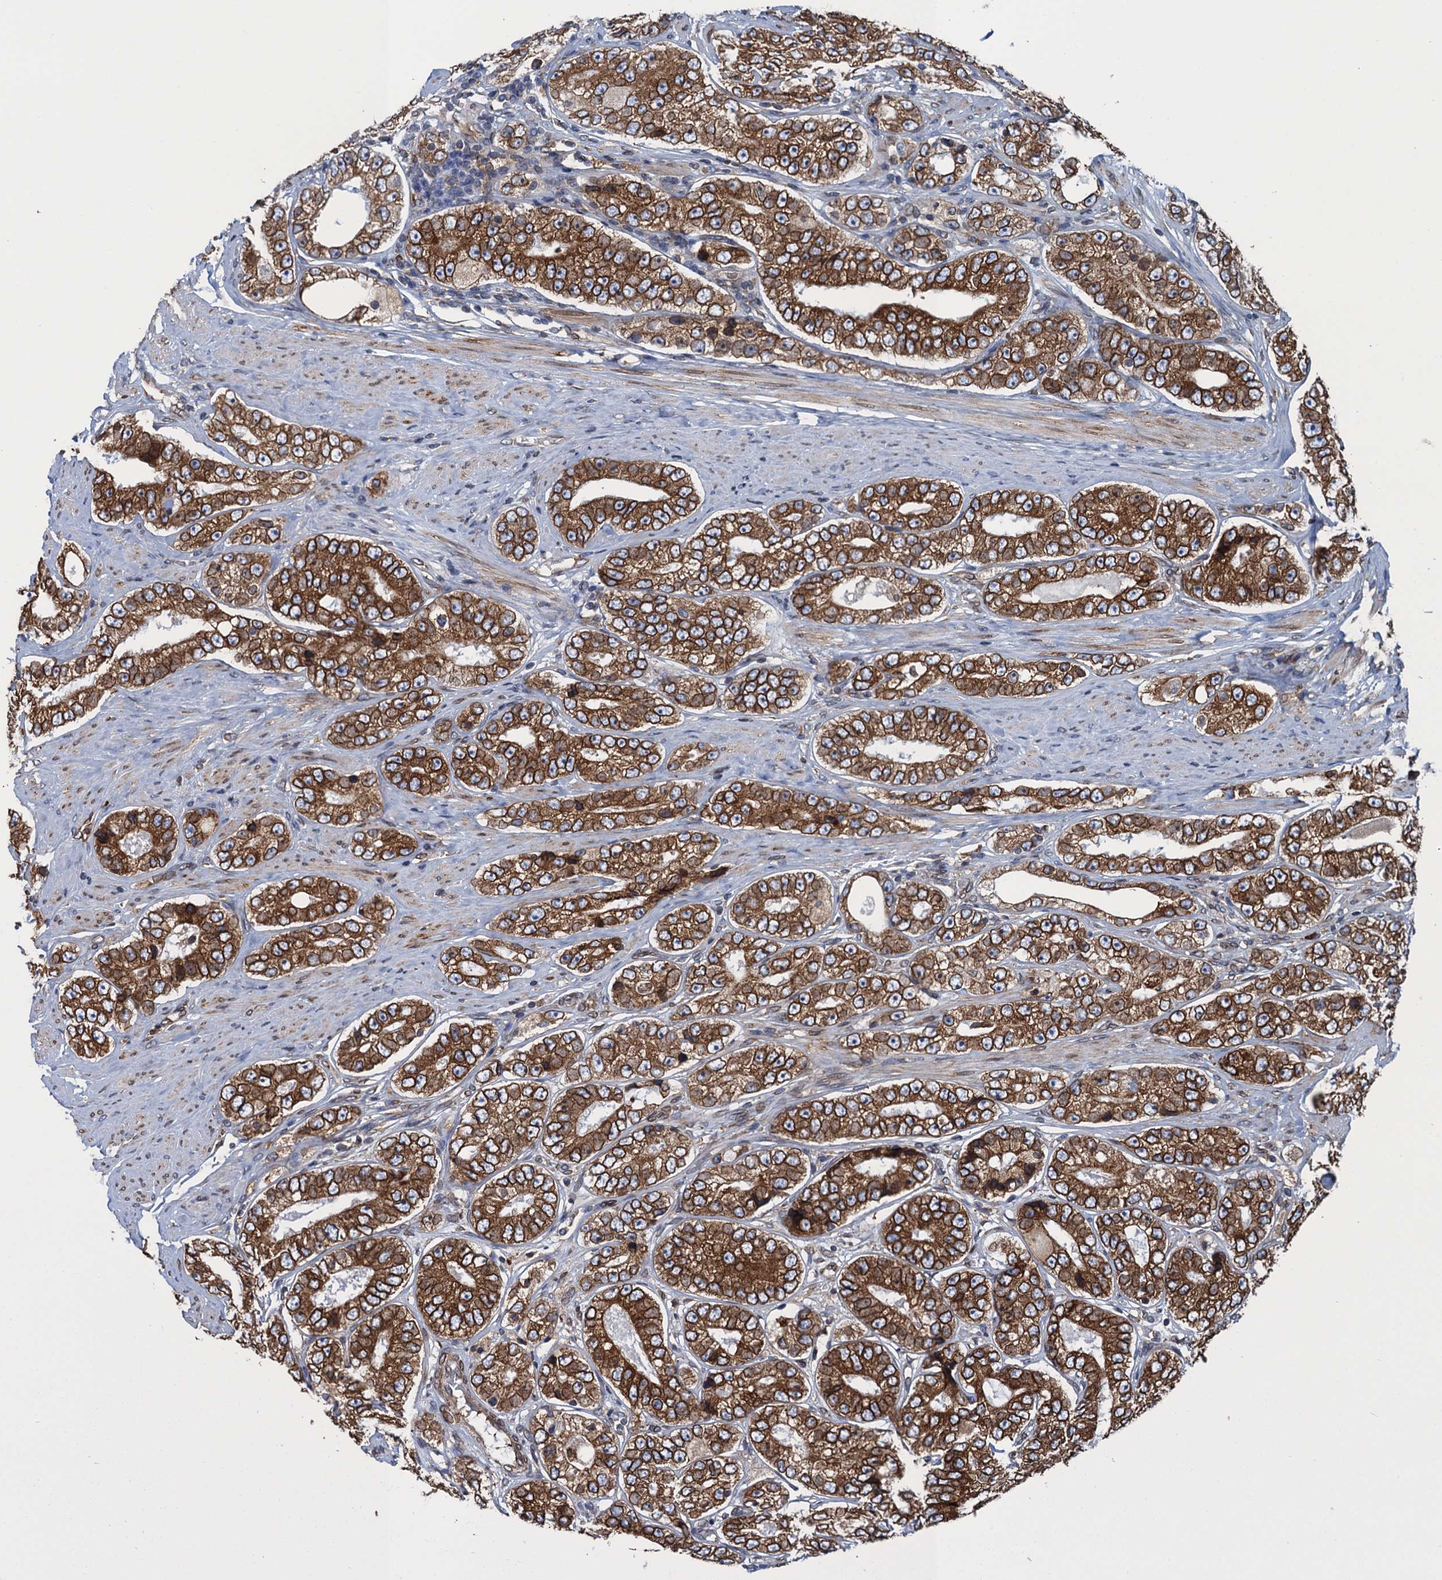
{"staining": {"intensity": "strong", "quantity": ">75%", "location": "cytoplasmic/membranous"}, "tissue": "prostate cancer", "cell_type": "Tumor cells", "image_type": "cancer", "snomed": [{"axis": "morphology", "description": "Adenocarcinoma, High grade"}, {"axis": "topography", "description": "Prostate"}], "caption": "About >75% of tumor cells in human adenocarcinoma (high-grade) (prostate) display strong cytoplasmic/membranous protein positivity as visualized by brown immunohistochemical staining.", "gene": "TMEM205", "patient": {"sex": "male", "age": 56}}